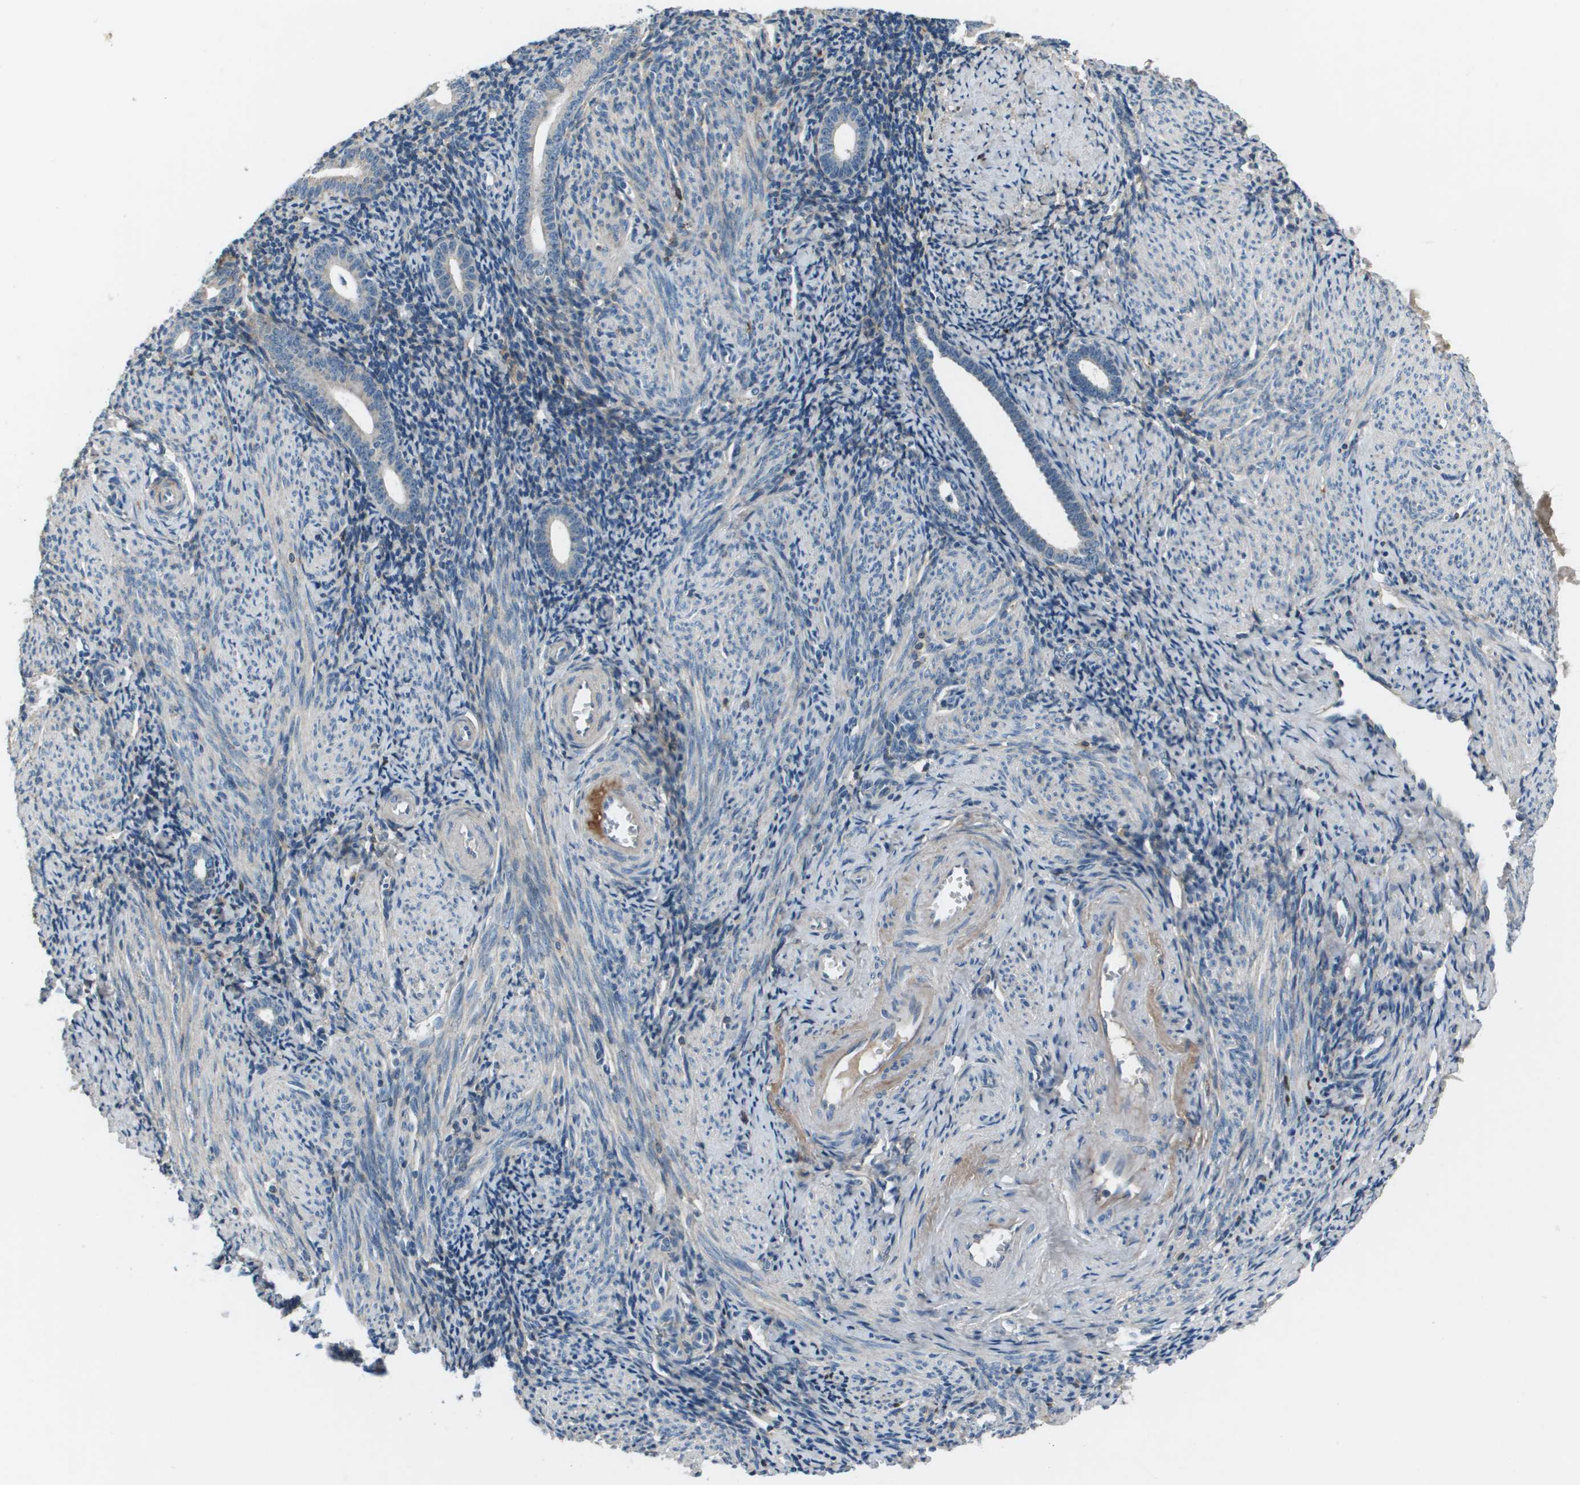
{"staining": {"intensity": "weak", "quantity": "<25%", "location": "cytoplasmic/membranous"}, "tissue": "endometrium", "cell_type": "Cells in endometrial stroma", "image_type": "normal", "snomed": [{"axis": "morphology", "description": "Normal tissue, NOS"}, {"axis": "topography", "description": "Endometrium"}], "caption": "Benign endometrium was stained to show a protein in brown. There is no significant expression in cells in endometrial stroma. (Brightfield microscopy of DAB IHC at high magnification).", "gene": "PCOLCE", "patient": {"sex": "female", "age": 50}}